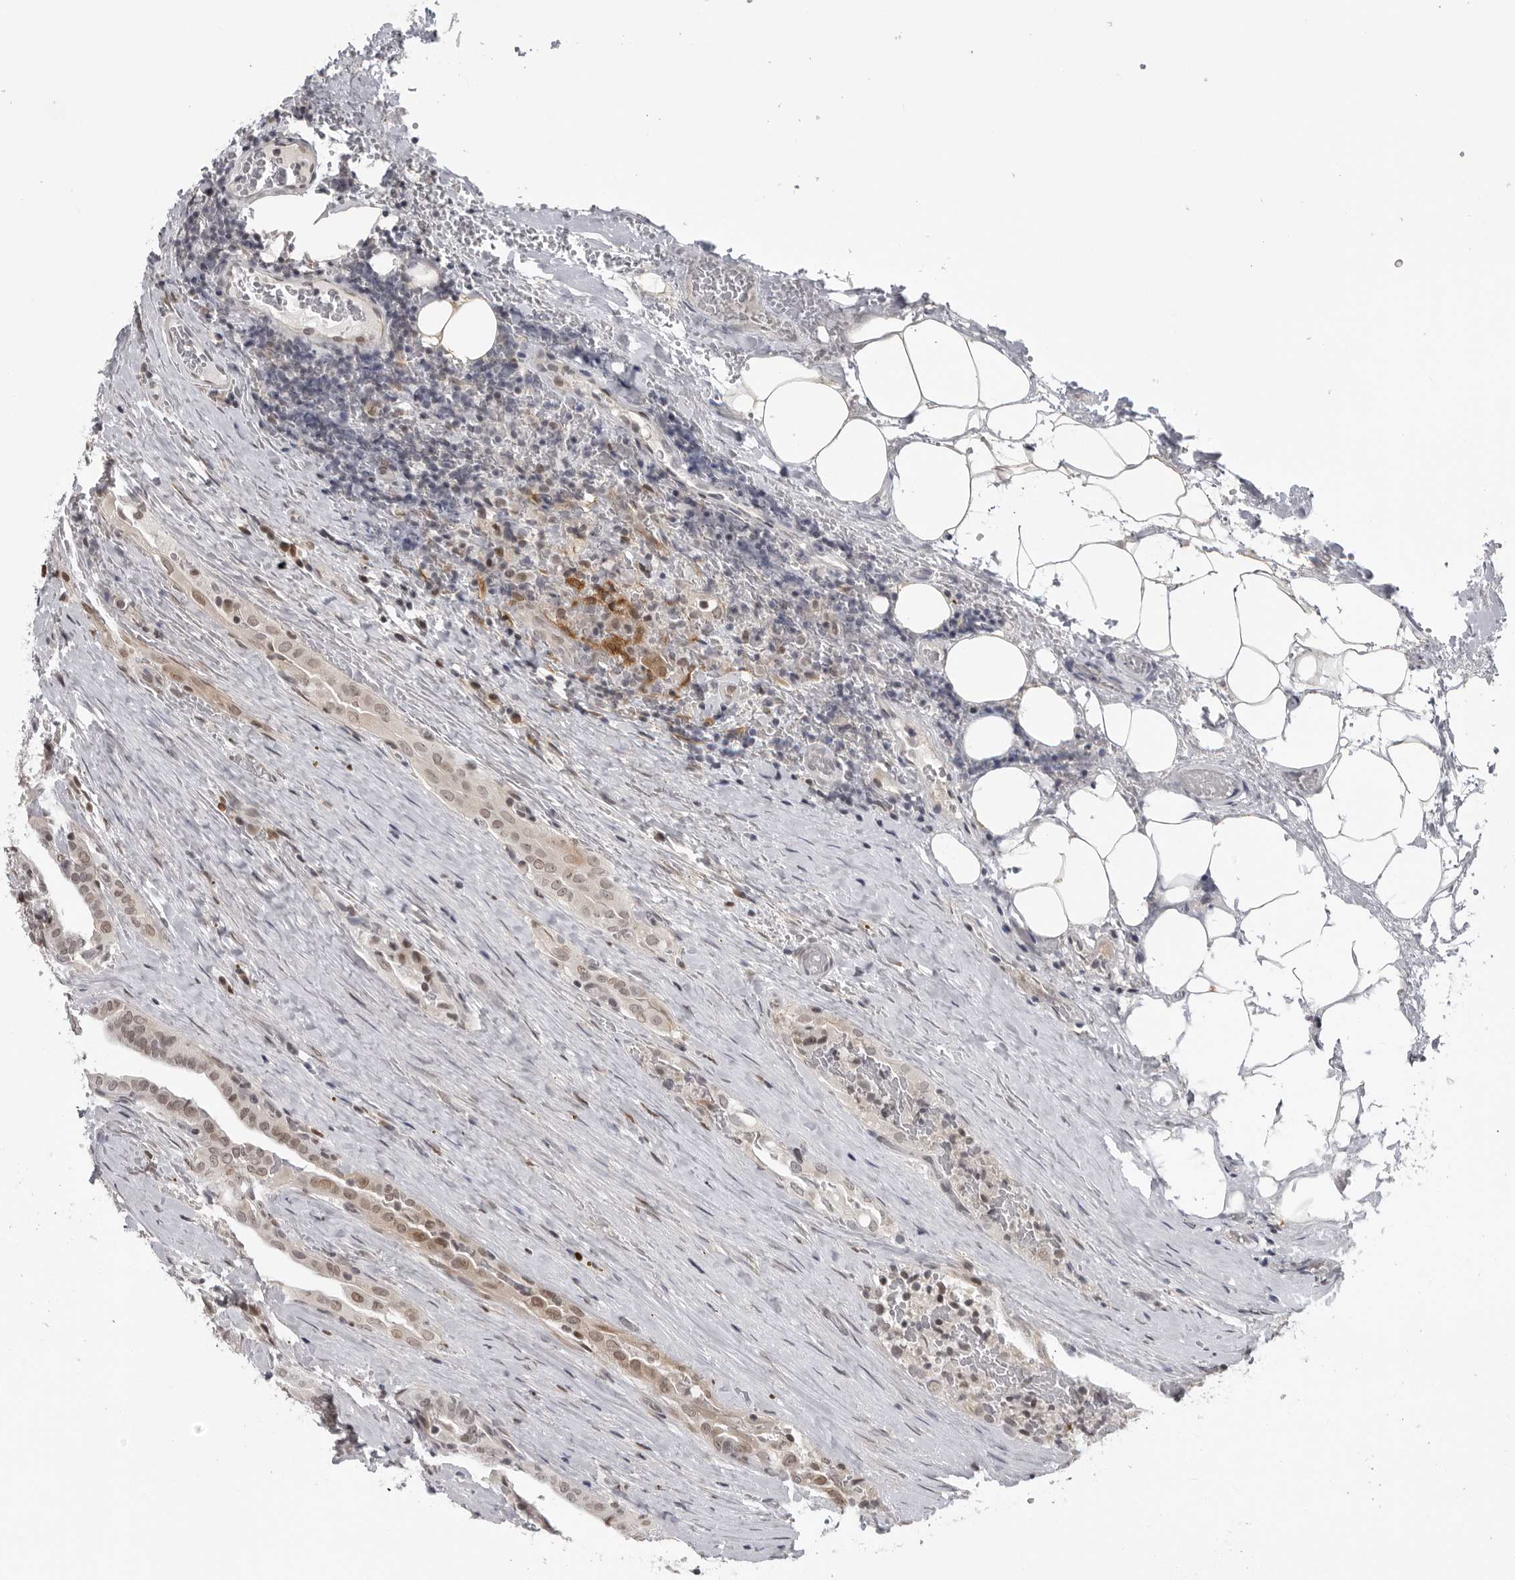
{"staining": {"intensity": "moderate", "quantity": "25%-75%", "location": "nuclear"}, "tissue": "thyroid cancer", "cell_type": "Tumor cells", "image_type": "cancer", "snomed": [{"axis": "morphology", "description": "Papillary adenocarcinoma, NOS"}, {"axis": "topography", "description": "Thyroid gland"}], "caption": "Protein staining demonstrates moderate nuclear staining in approximately 25%-75% of tumor cells in papillary adenocarcinoma (thyroid).", "gene": "MAF", "patient": {"sex": "male", "age": 77}}